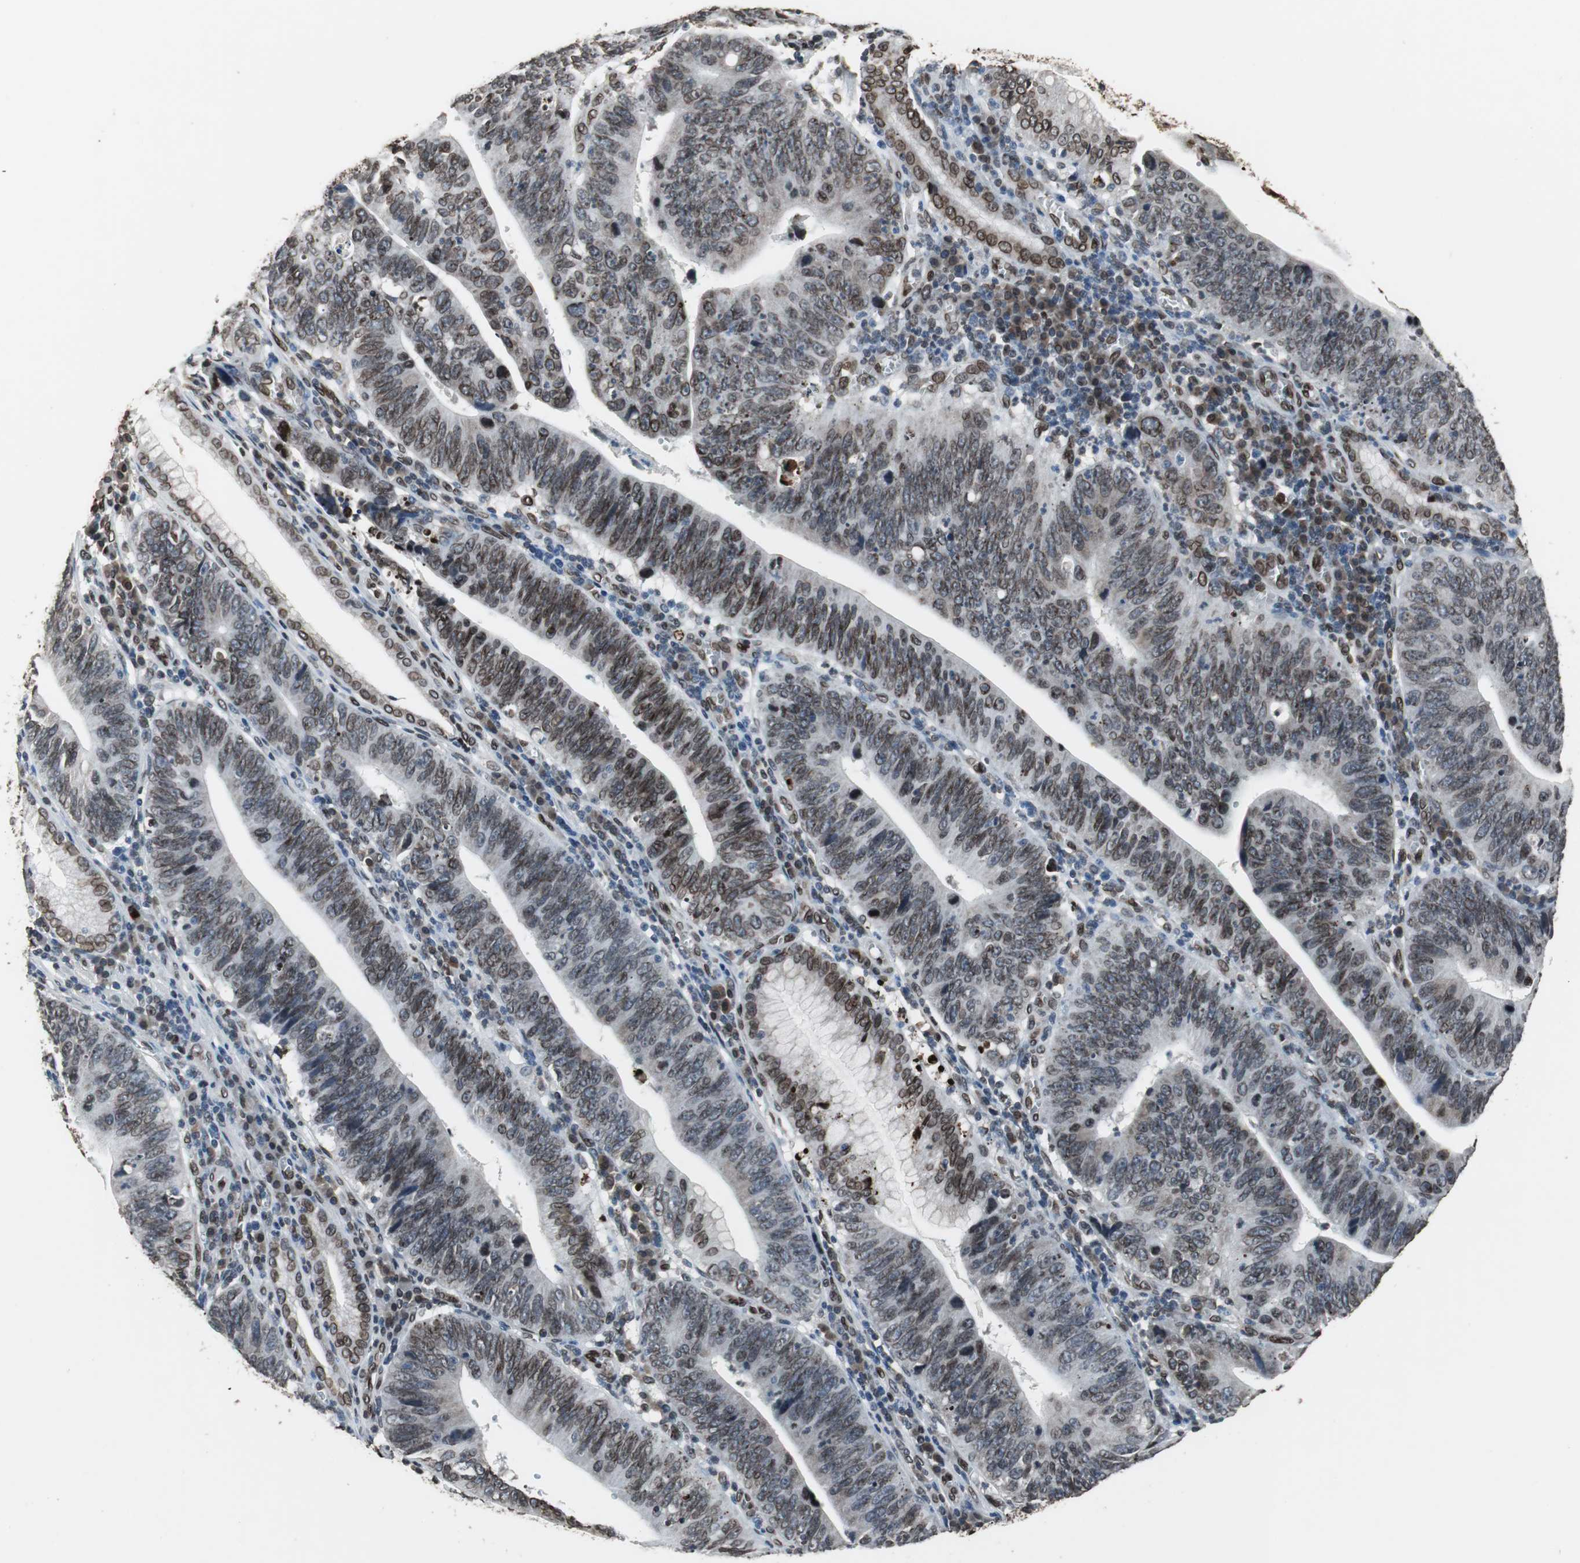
{"staining": {"intensity": "strong", "quantity": ">75%", "location": "cytoplasmic/membranous,nuclear"}, "tissue": "stomach cancer", "cell_type": "Tumor cells", "image_type": "cancer", "snomed": [{"axis": "morphology", "description": "Adenocarcinoma, NOS"}, {"axis": "topography", "description": "Stomach"}], "caption": "A brown stain shows strong cytoplasmic/membranous and nuclear positivity of a protein in stomach cancer (adenocarcinoma) tumor cells. (Brightfield microscopy of DAB IHC at high magnification).", "gene": "LMNA", "patient": {"sex": "male", "age": 59}}